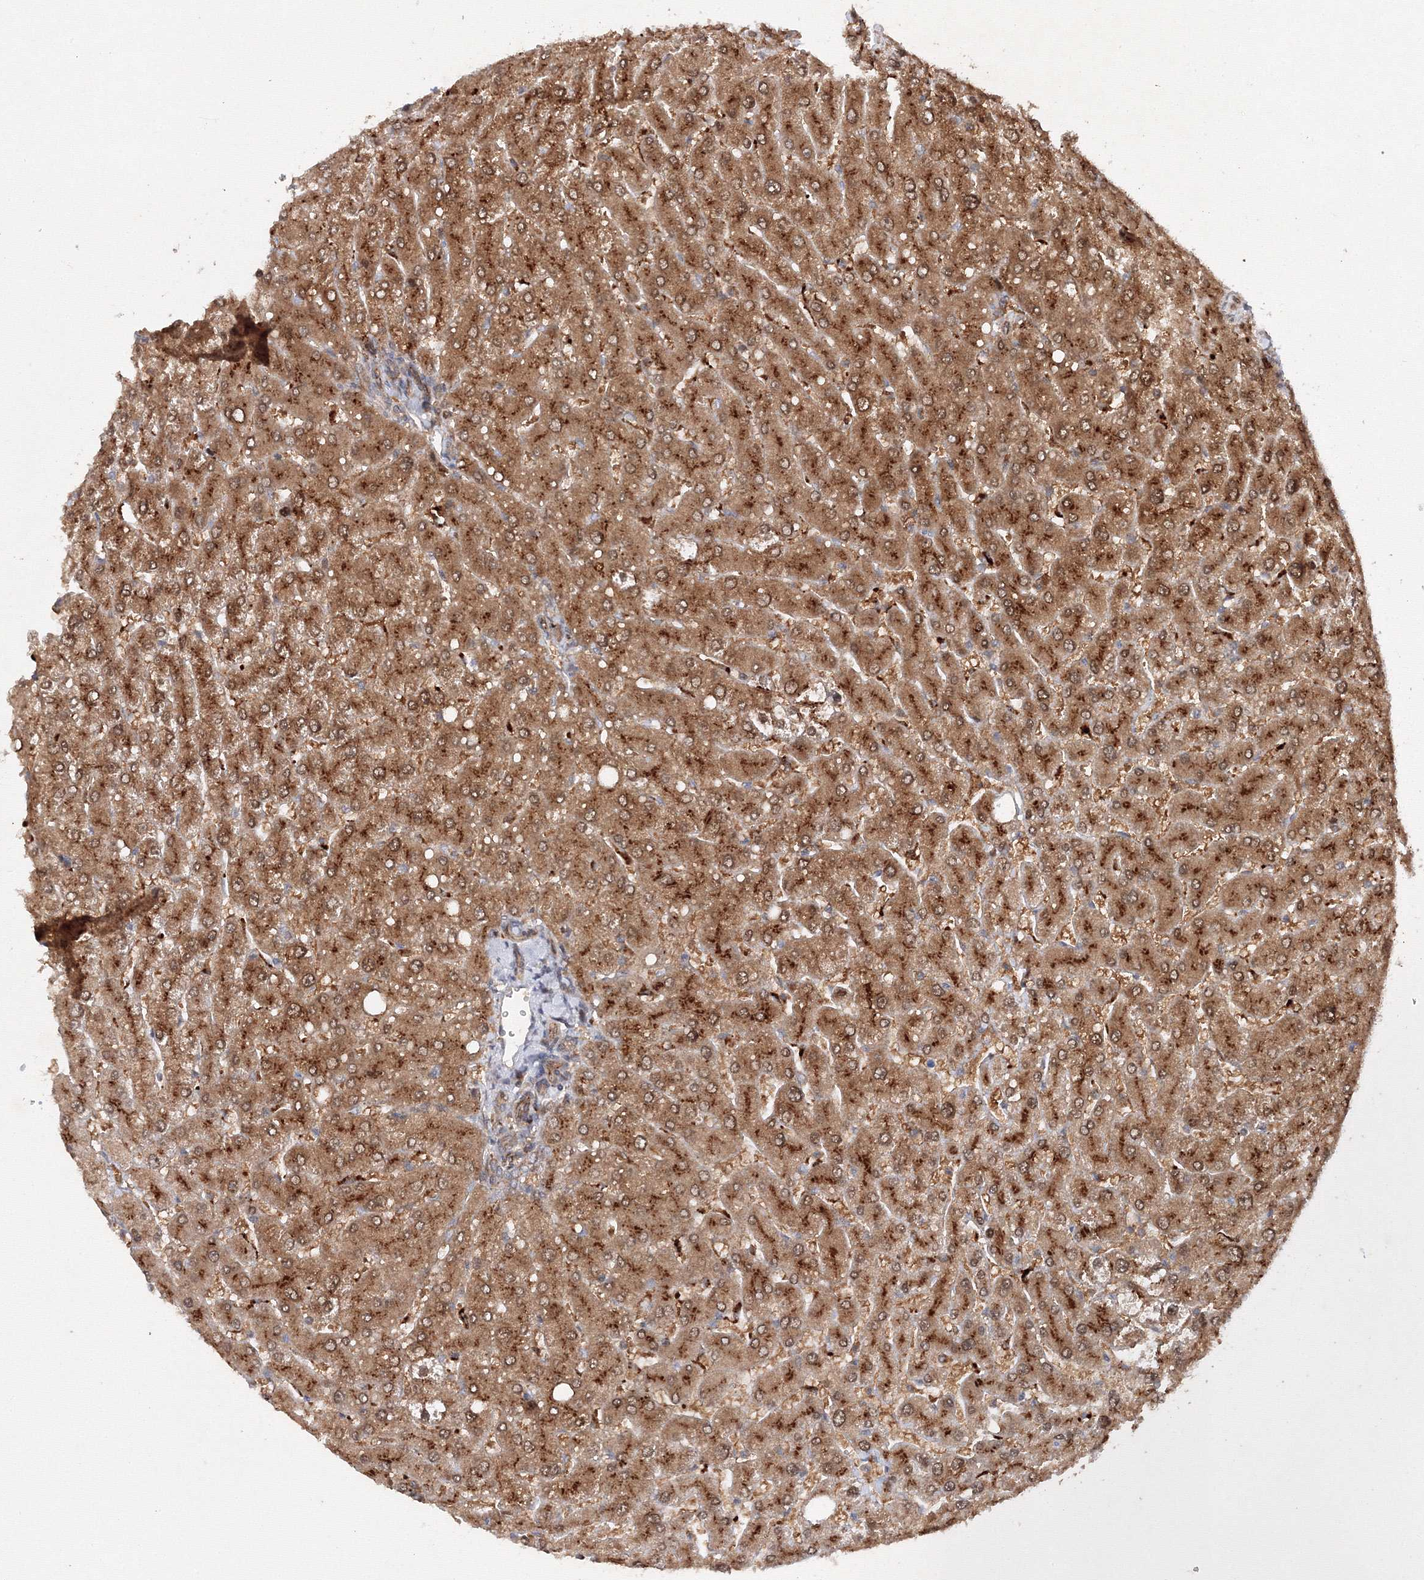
{"staining": {"intensity": "moderate", "quantity": ">75%", "location": "cytoplasmic/membranous"}, "tissue": "liver", "cell_type": "Cholangiocytes", "image_type": "normal", "snomed": [{"axis": "morphology", "description": "Normal tissue, NOS"}, {"axis": "topography", "description": "Liver"}], "caption": "This image displays immunohistochemistry staining of normal liver, with medium moderate cytoplasmic/membranous staining in approximately >75% of cholangiocytes.", "gene": "DCTD", "patient": {"sex": "male", "age": 55}}